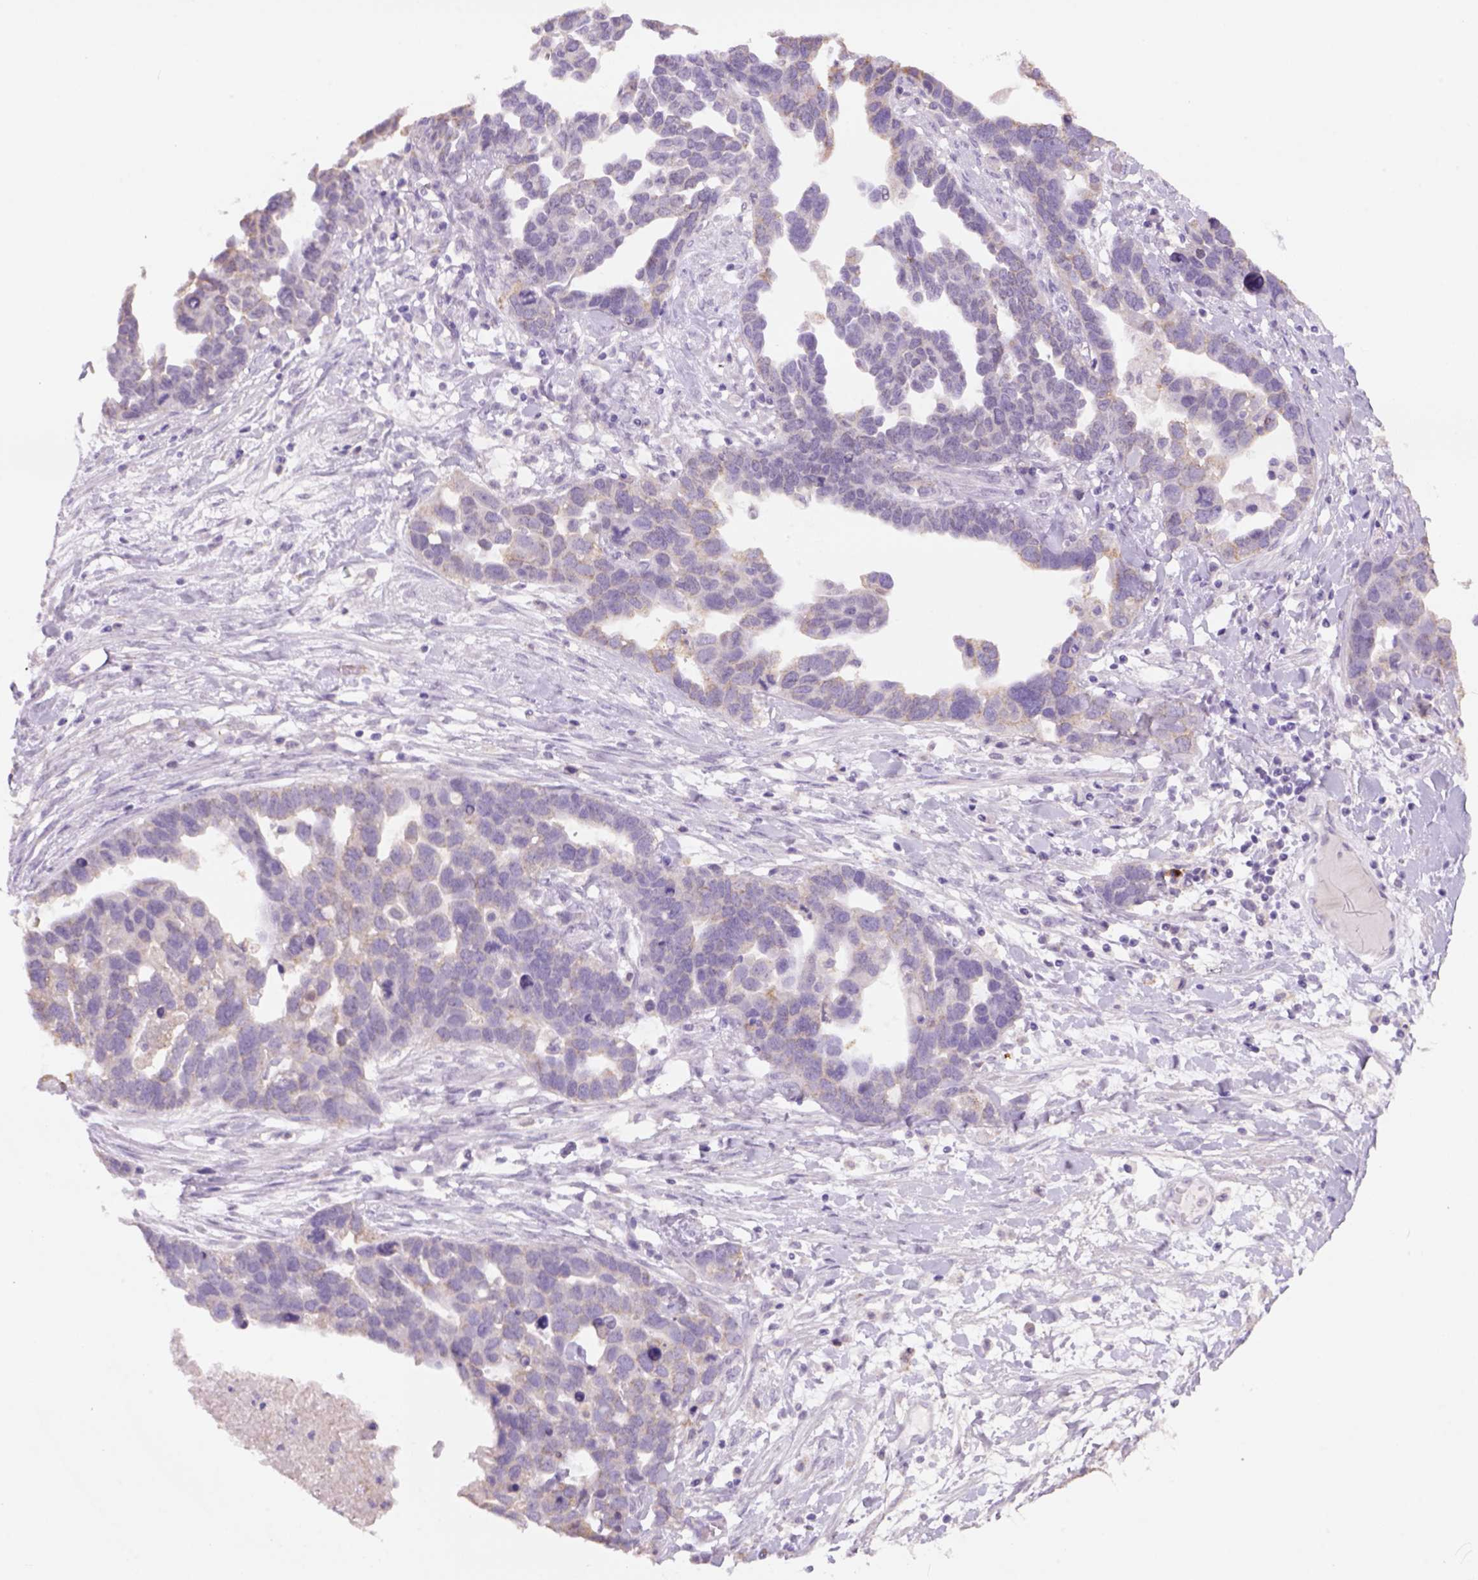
{"staining": {"intensity": "weak", "quantity": ">75%", "location": "cytoplasmic/membranous"}, "tissue": "ovarian cancer", "cell_type": "Tumor cells", "image_type": "cancer", "snomed": [{"axis": "morphology", "description": "Cystadenocarcinoma, serous, NOS"}, {"axis": "topography", "description": "Ovary"}], "caption": "A brown stain highlights weak cytoplasmic/membranous expression of a protein in human serous cystadenocarcinoma (ovarian) tumor cells. (IHC, brightfield microscopy, high magnification).", "gene": "NAALAD2", "patient": {"sex": "female", "age": 54}}